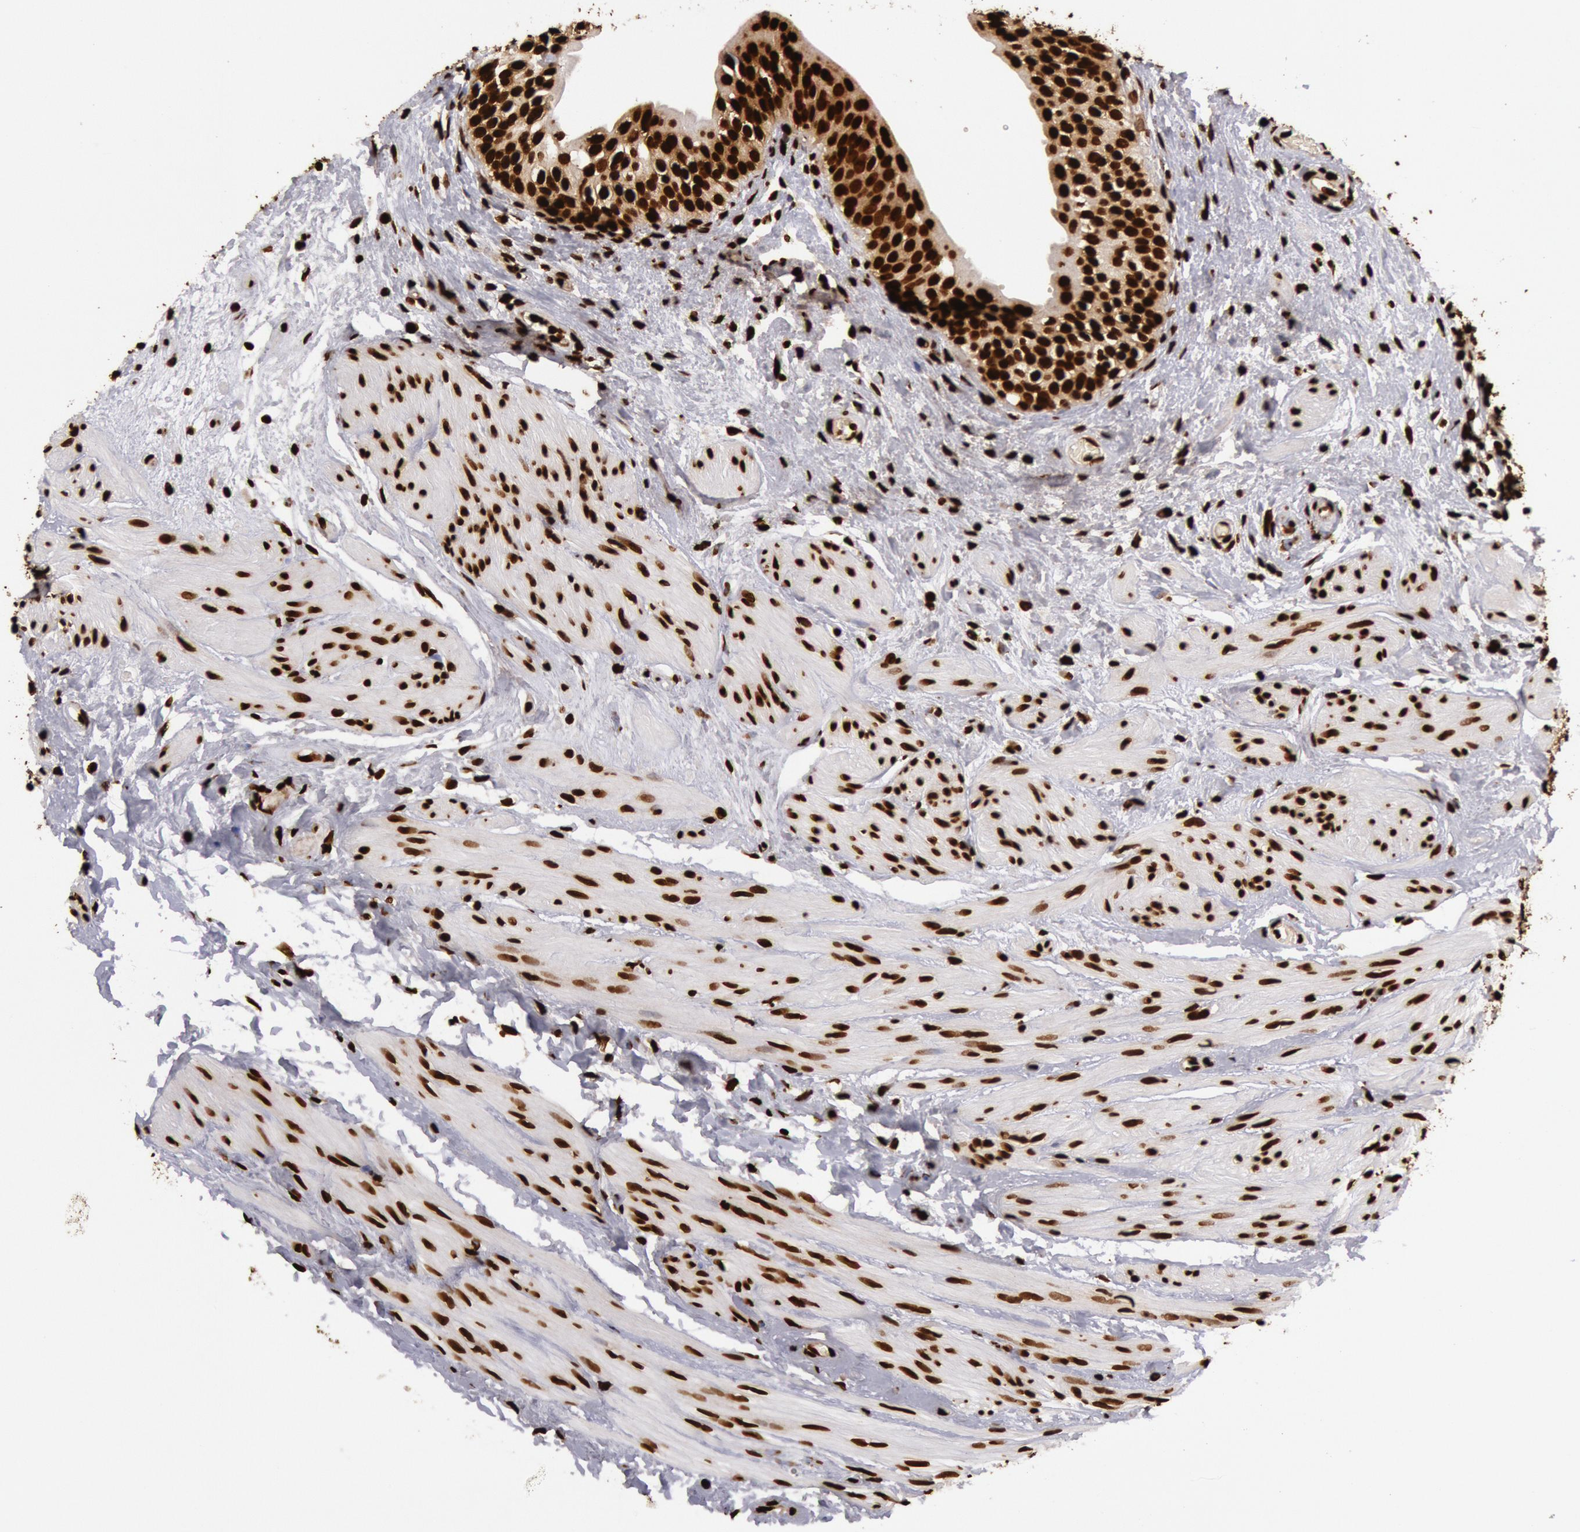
{"staining": {"intensity": "strong", "quantity": ">75%", "location": "nuclear"}, "tissue": "urinary bladder", "cell_type": "Urothelial cells", "image_type": "normal", "snomed": [{"axis": "morphology", "description": "Normal tissue, NOS"}, {"axis": "topography", "description": "Urinary bladder"}], "caption": "Strong nuclear expression for a protein is present in approximately >75% of urothelial cells of benign urinary bladder using immunohistochemistry.", "gene": "H3", "patient": {"sex": "female", "age": 55}}